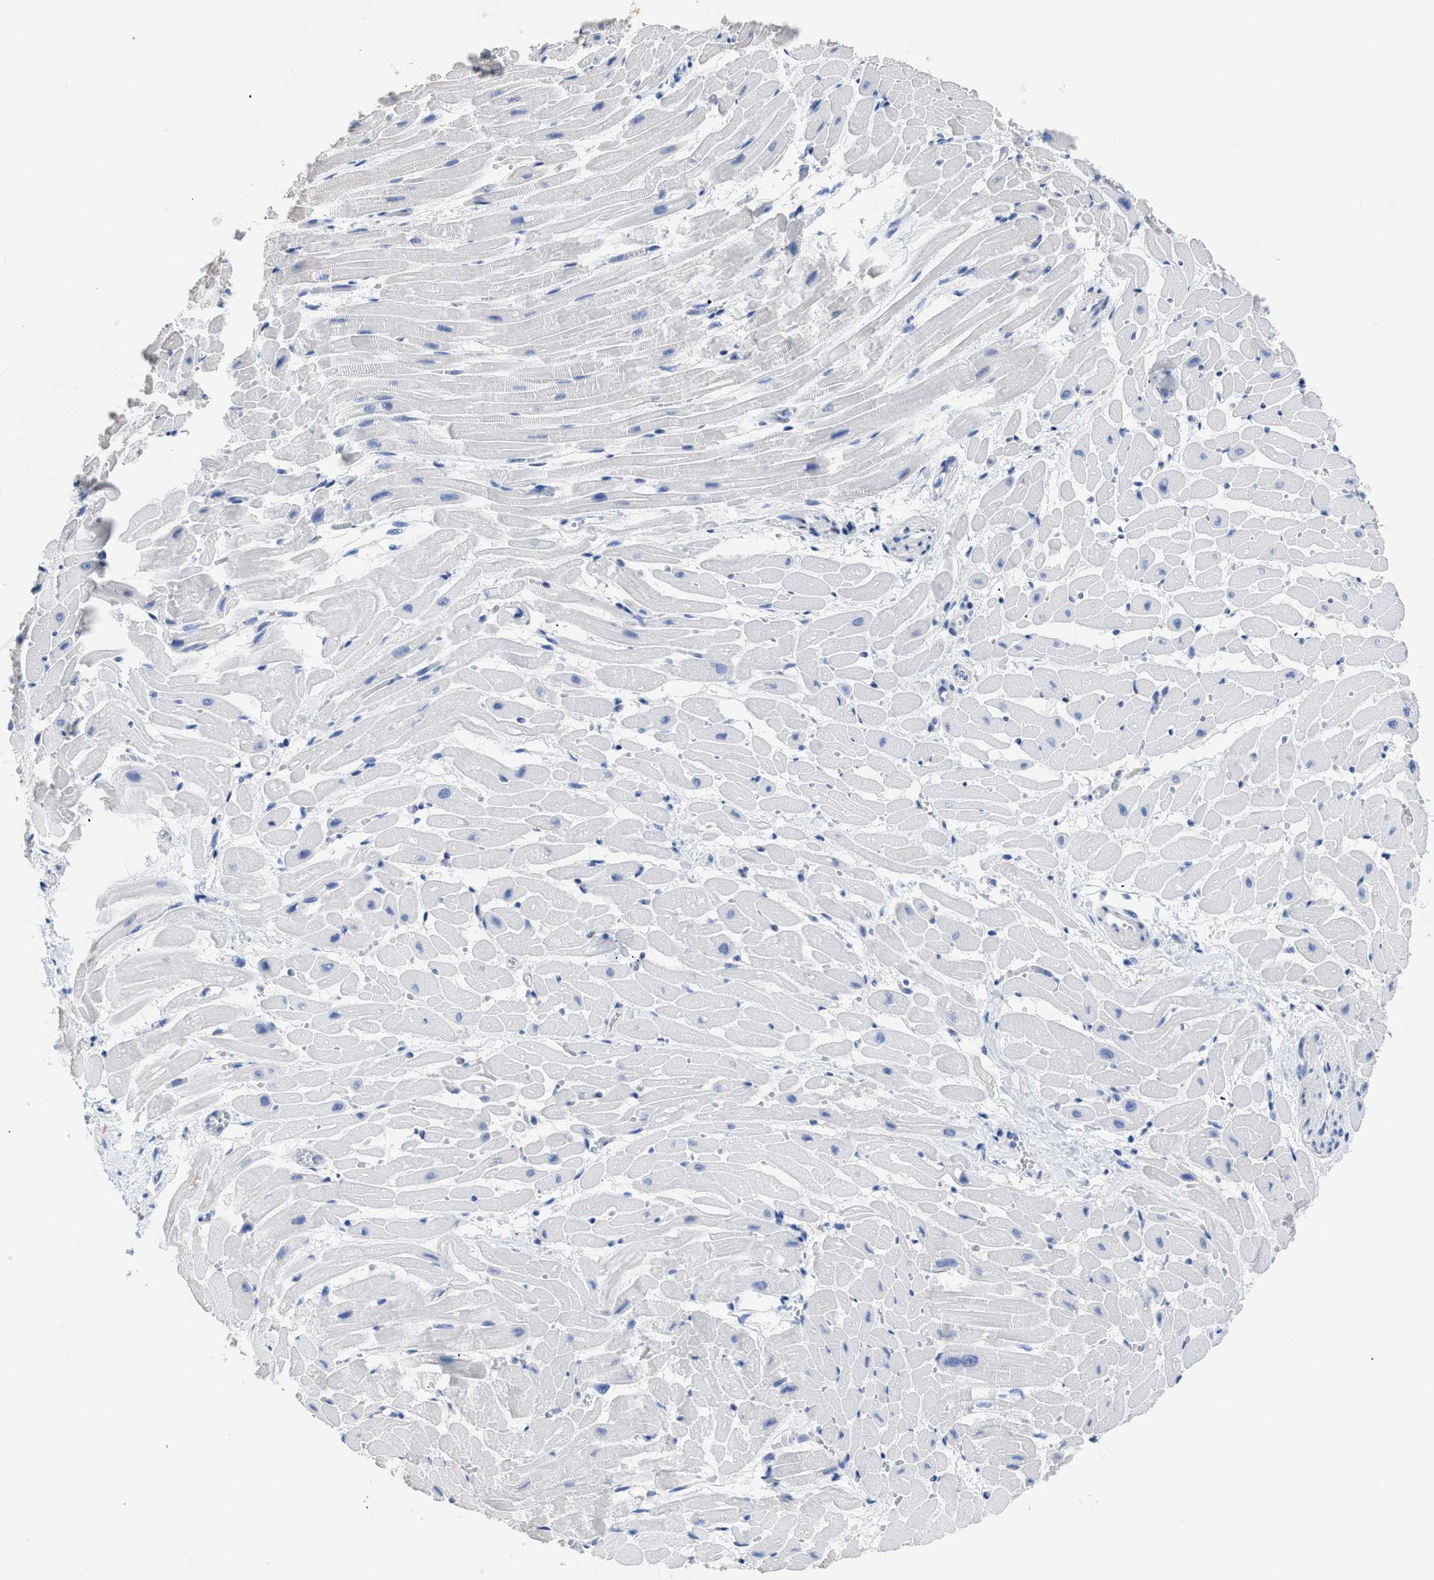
{"staining": {"intensity": "negative", "quantity": "none", "location": "none"}, "tissue": "heart muscle", "cell_type": "Cardiomyocytes", "image_type": "normal", "snomed": [{"axis": "morphology", "description": "Normal tissue, NOS"}, {"axis": "topography", "description": "Heart"}], "caption": "This is an immunohistochemistry (IHC) micrograph of unremarkable heart muscle. There is no staining in cardiomyocytes.", "gene": "DLC1", "patient": {"sex": "male", "age": 45}}